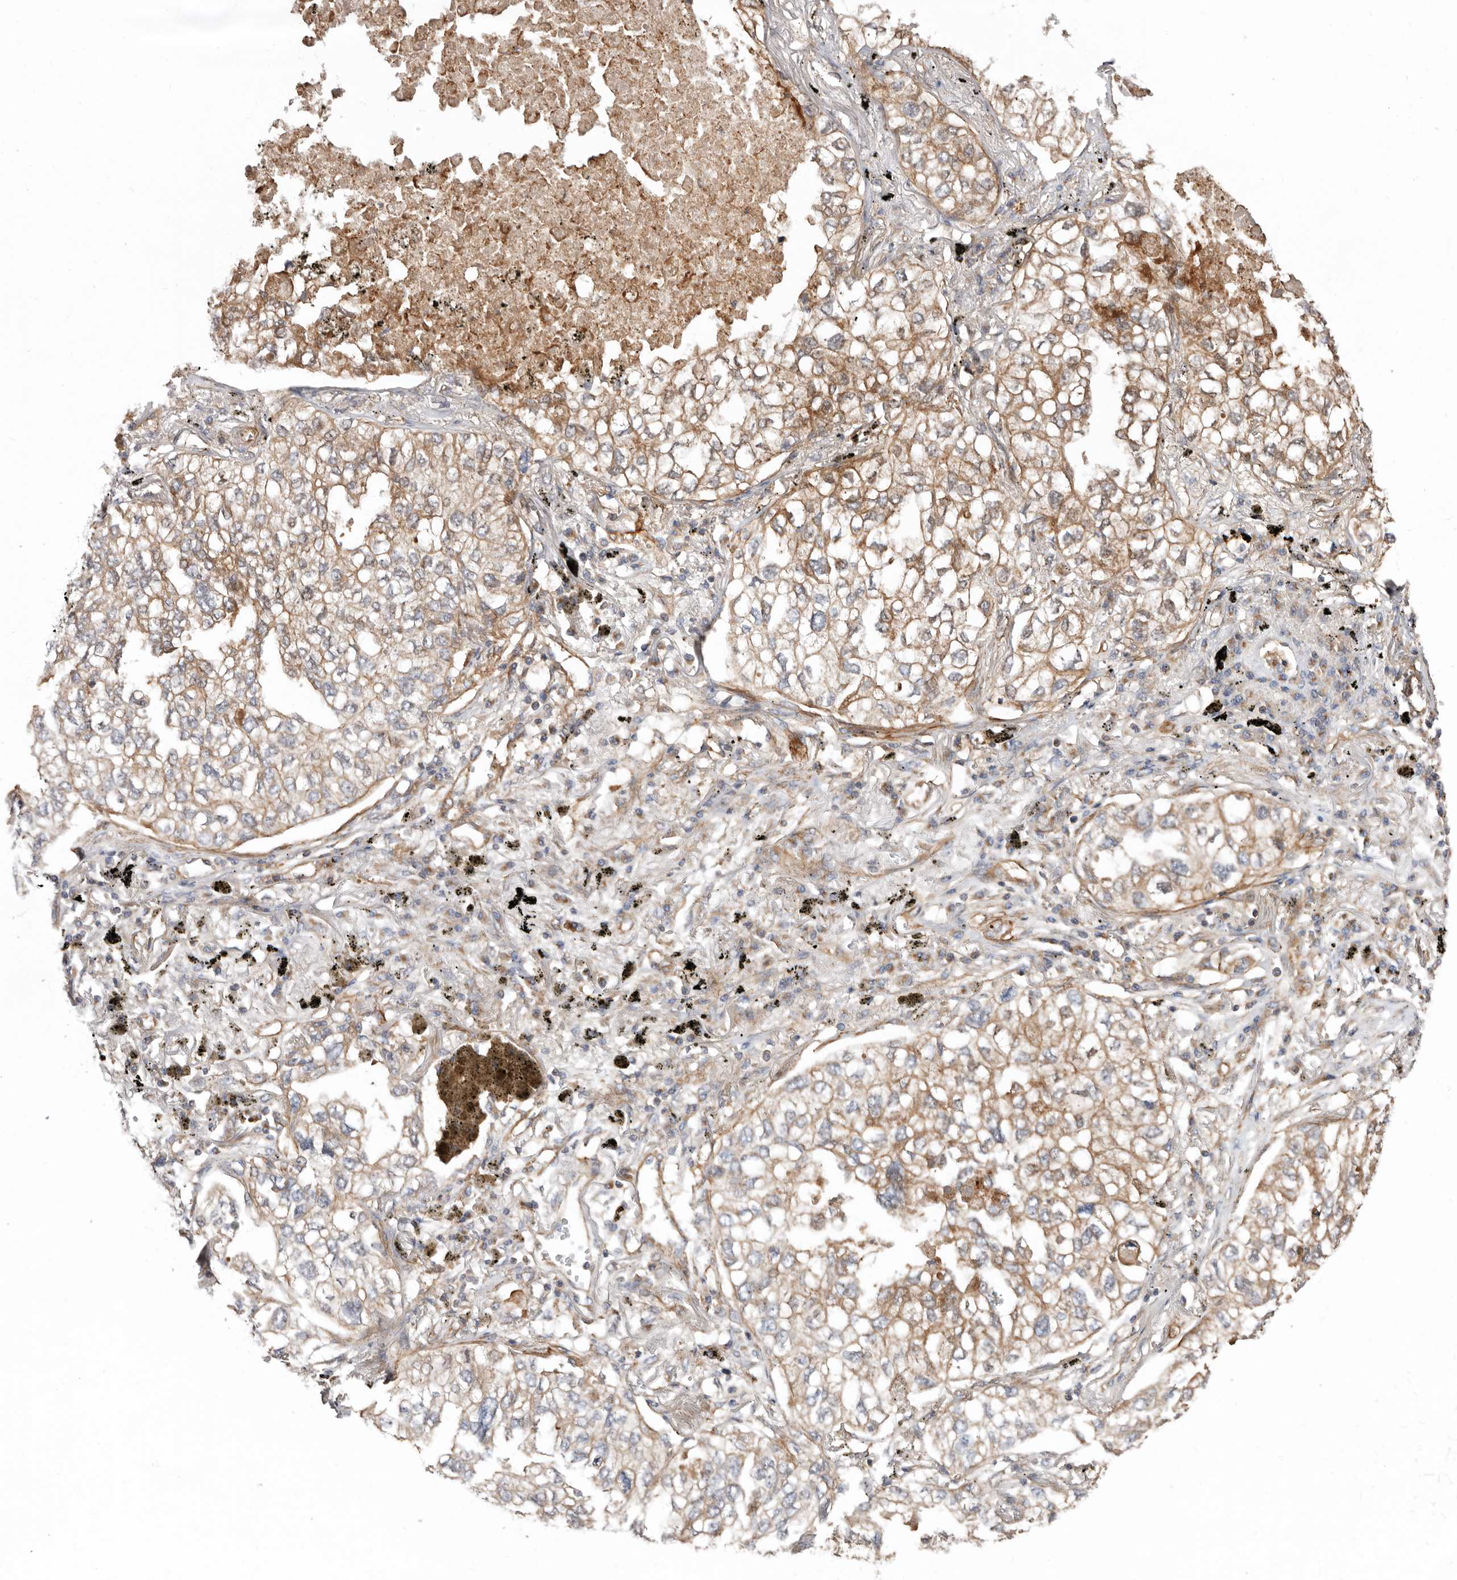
{"staining": {"intensity": "moderate", "quantity": ">75%", "location": "cytoplasmic/membranous"}, "tissue": "lung cancer", "cell_type": "Tumor cells", "image_type": "cancer", "snomed": [{"axis": "morphology", "description": "Adenocarcinoma, NOS"}, {"axis": "topography", "description": "Lung"}], "caption": "A photomicrograph showing moderate cytoplasmic/membranous staining in about >75% of tumor cells in lung cancer (adenocarcinoma), as visualized by brown immunohistochemical staining.", "gene": "TMC7", "patient": {"sex": "male", "age": 65}}